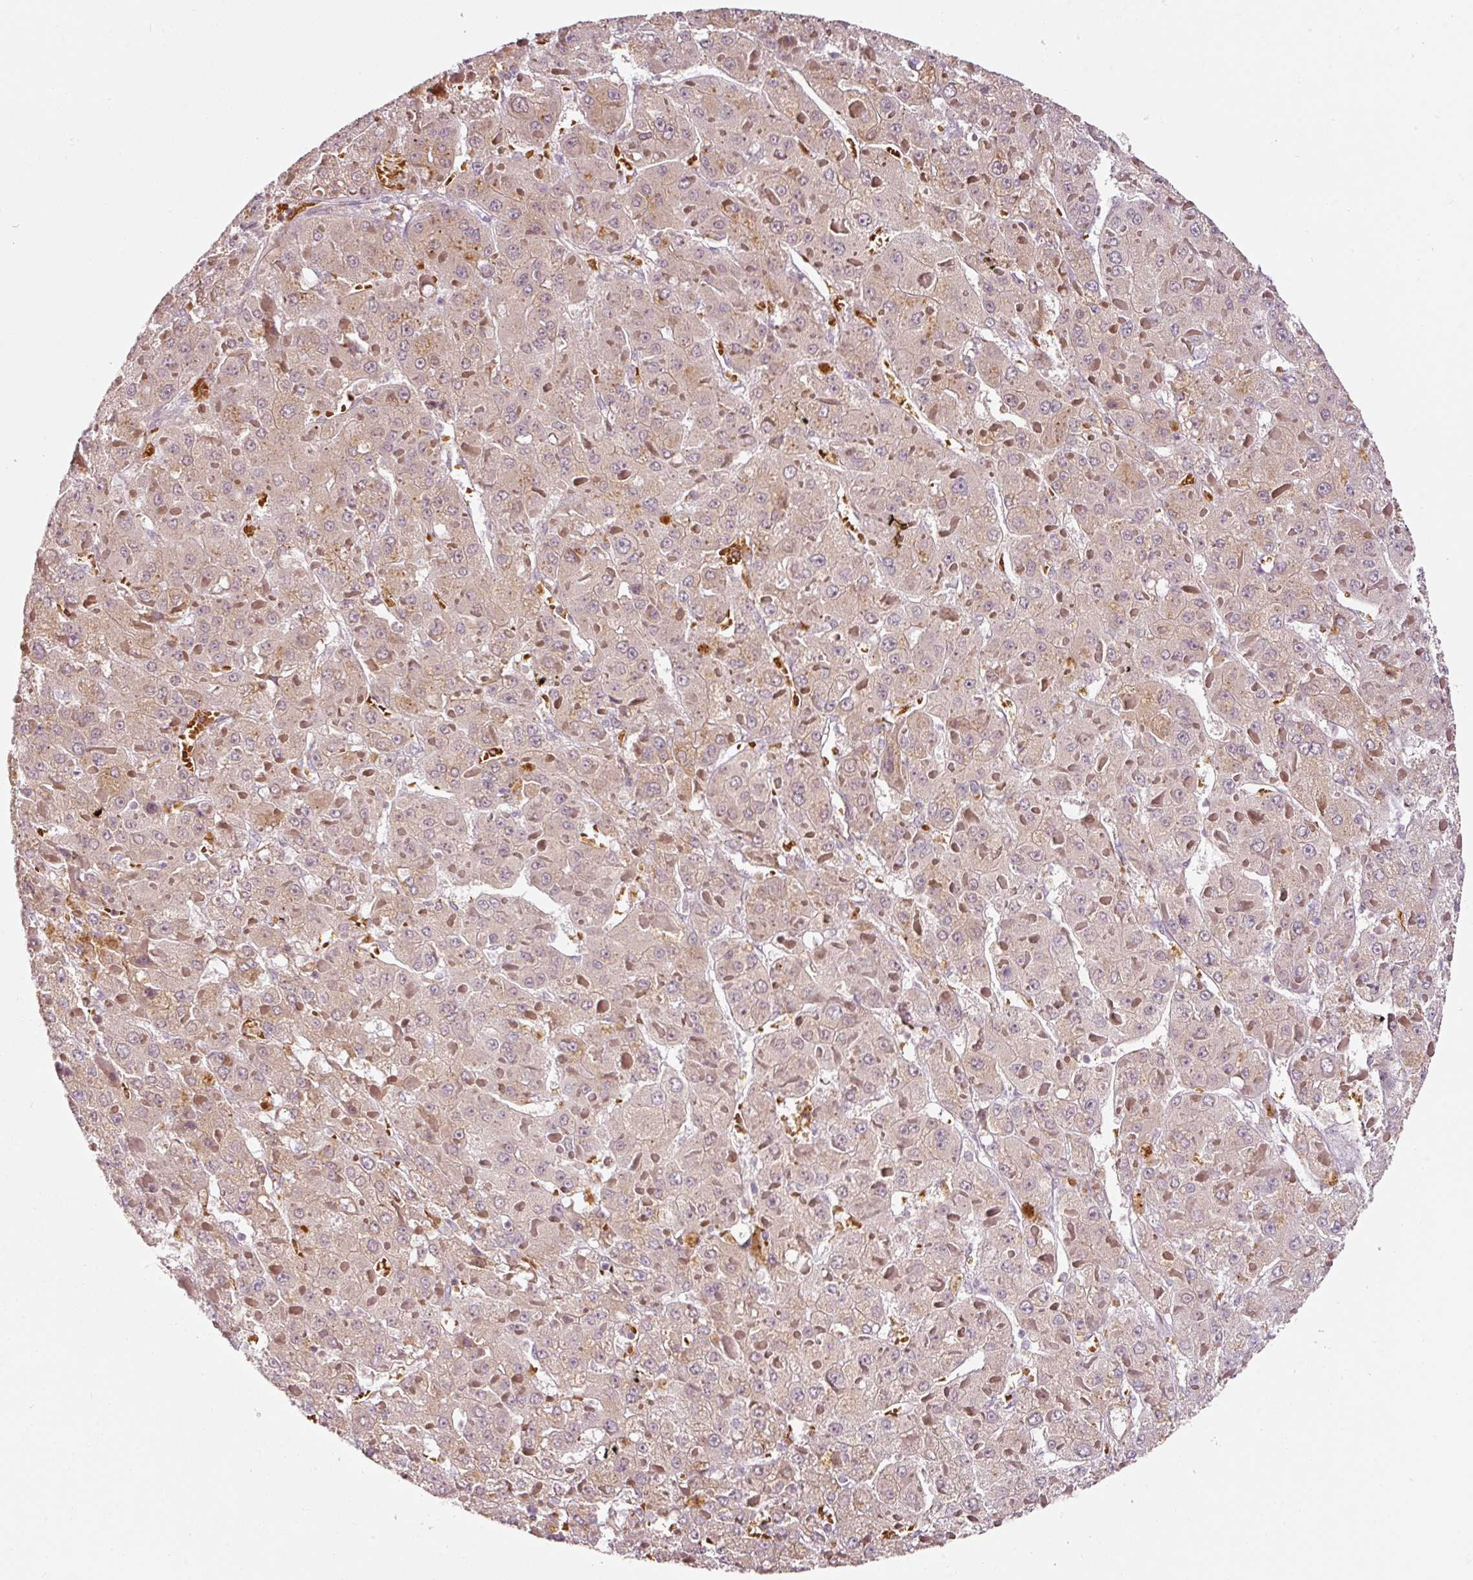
{"staining": {"intensity": "weak", "quantity": ">75%", "location": "cytoplasmic/membranous,nuclear"}, "tissue": "liver cancer", "cell_type": "Tumor cells", "image_type": "cancer", "snomed": [{"axis": "morphology", "description": "Carcinoma, Hepatocellular, NOS"}, {"axis": "topography", "description": "Liver"}], "caption": "Liver cancer (hepatocellular carcinoma) stained with a brown dye displays weak cytoplasmic/membranous and nuclear positive expression in approximately >75% of tumor cells.", "gene": "ZNF460", "patient": {"sex": "female", "age": 73}}